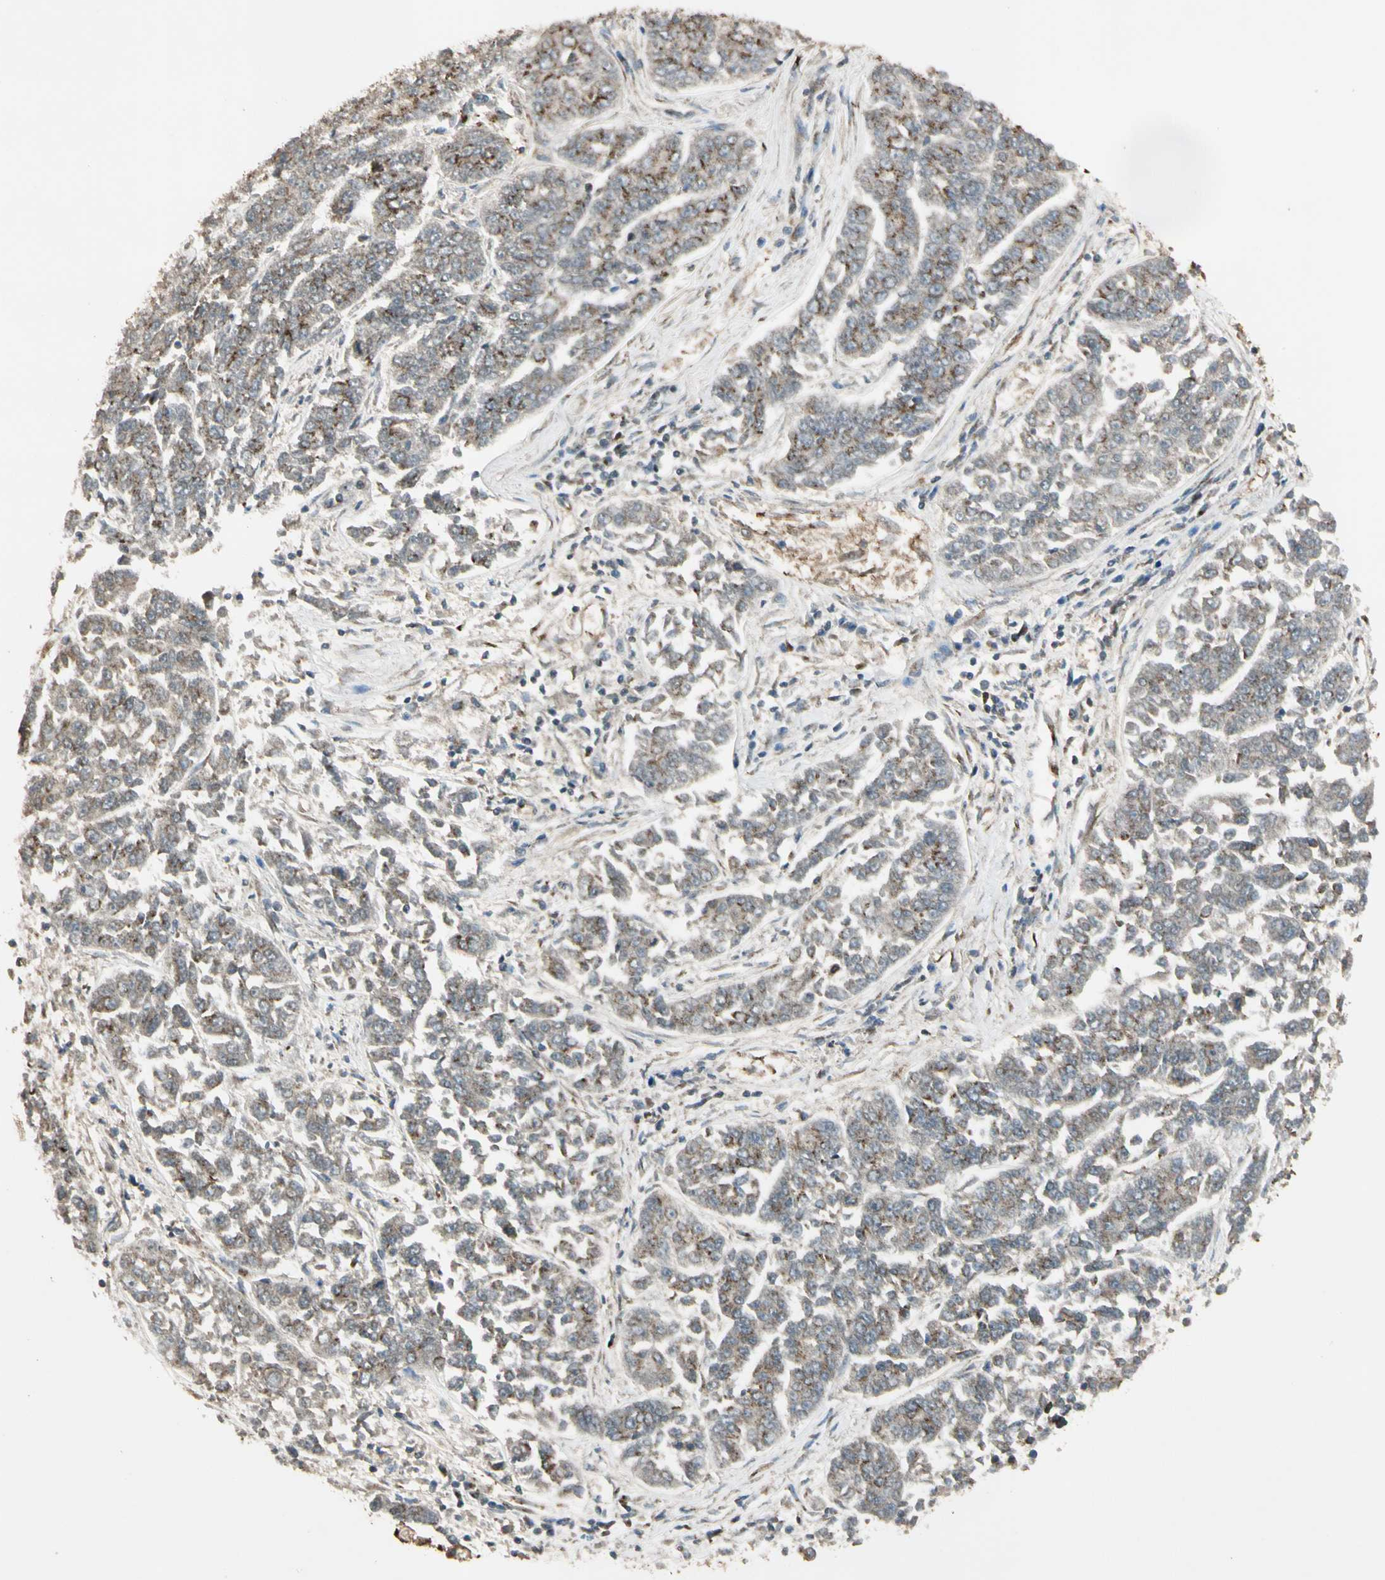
{"staining": {"intensity": "moderate", "quantity": "<25%", "location": "cytoplasmic/membranous"}, "tissue": "lung cancer", "cell_type": "Tumor cells", "image_type": "cancer", "snomed": [{"axis": "morphology", "description": "Adenocarcinoma, NOS"}, {"axis": "topography", "description": "Lung"}], "caption": "Lung cancer (adenocarcinoma) stained with a protein marker demonstrates moderate staining in tumor cells.", "gene": "GCK", "patient": {"sex": "male", "age": 84}}